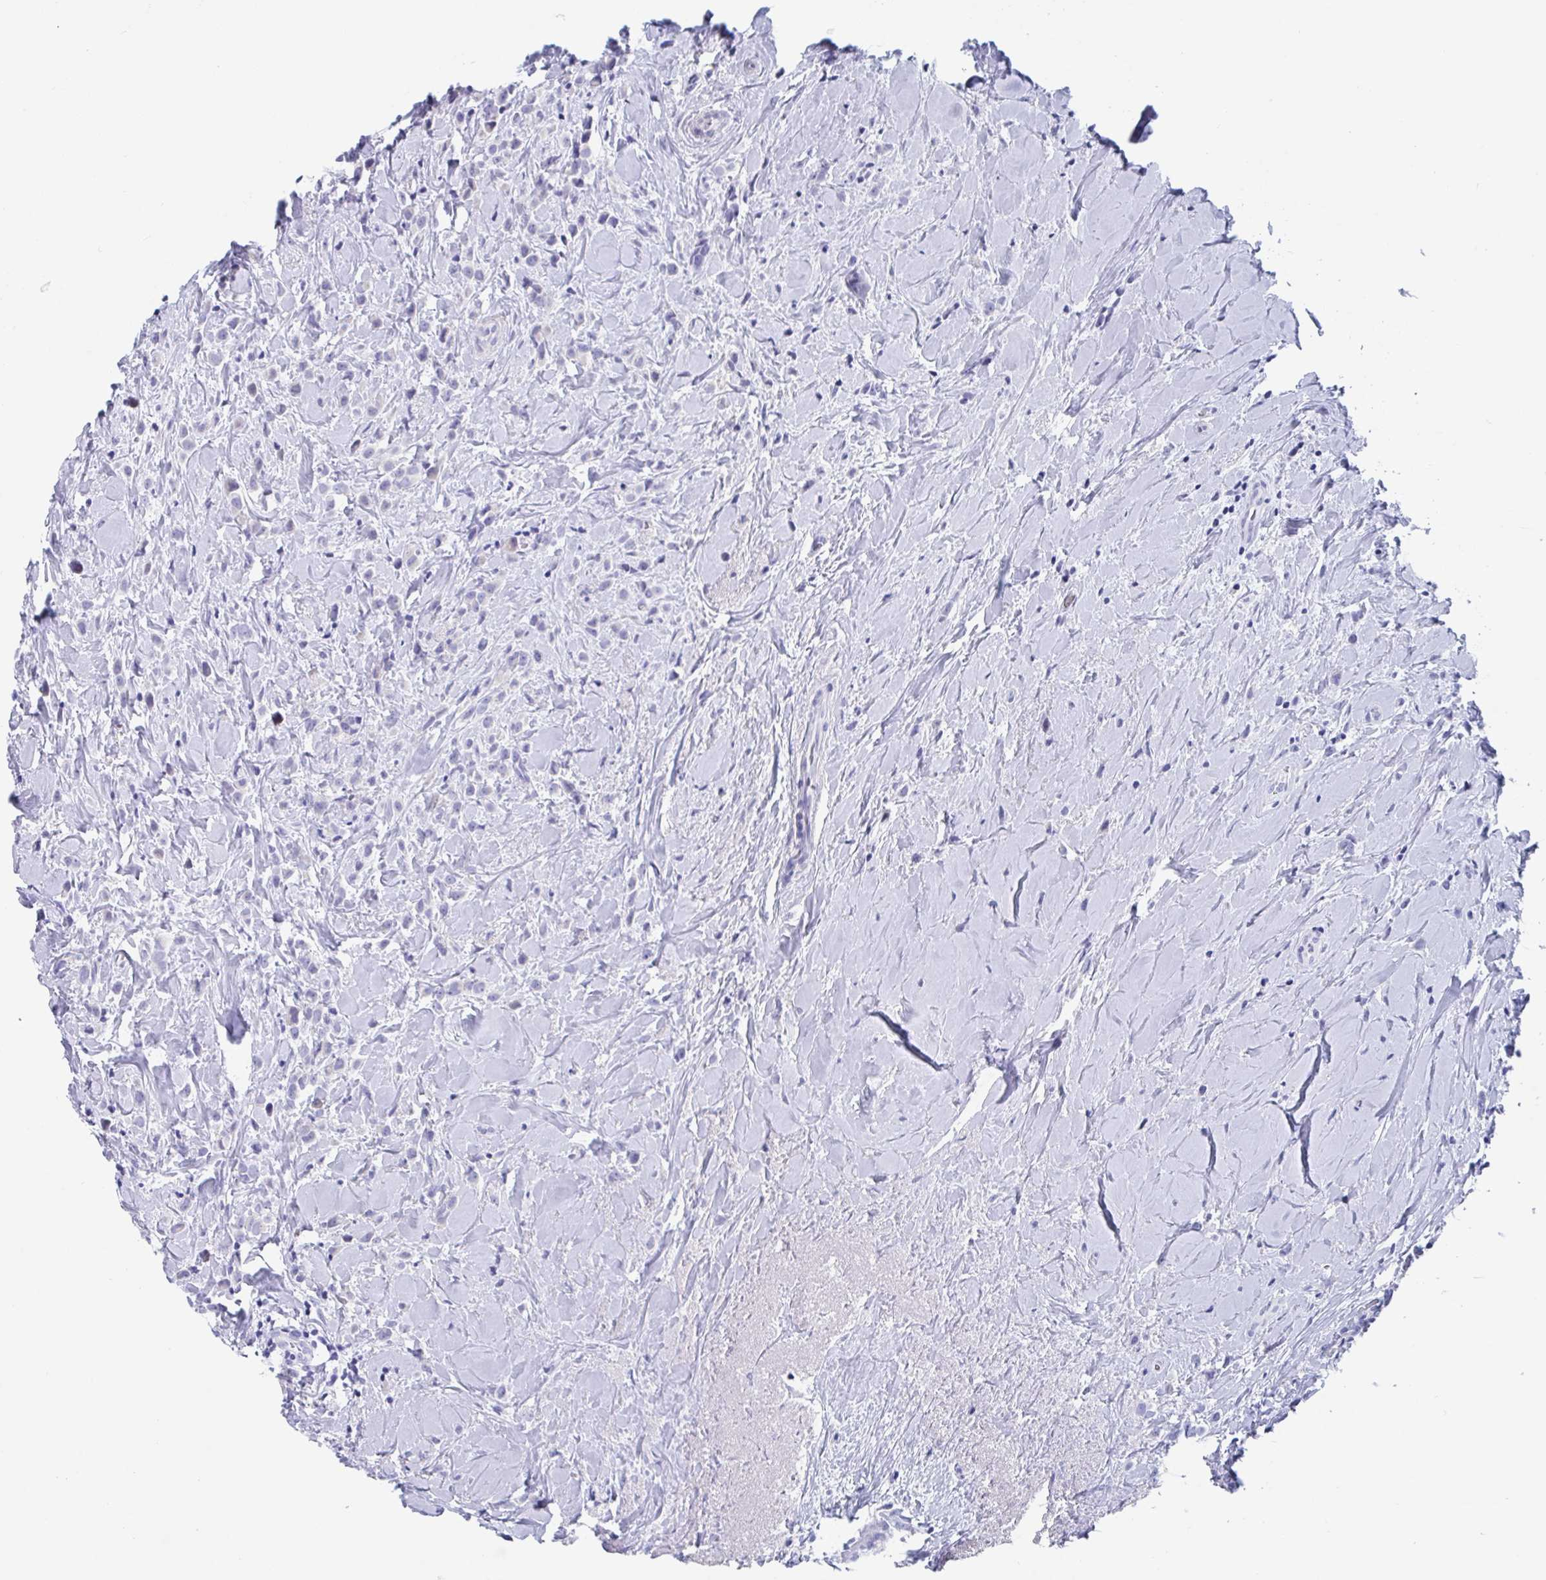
{"staining": {"intensity": "negative", "quantity": "none", "location": "none"}, "tissue": "breast cancer", "cell_type": "Tumor cells", "image_type": "cancer", "snomed": [{"axis": "morphology", "description": "Duct carcinoma"}, {"axis": "topography", "description": "Breast"}], "caption": "A histopathology image of invasive ductal carcinoma (breast) stained for a protein exhibits no brown staining in tumor cells.", "gene": "ZPBP", "patient": {"sex": "female", "age": 80}}